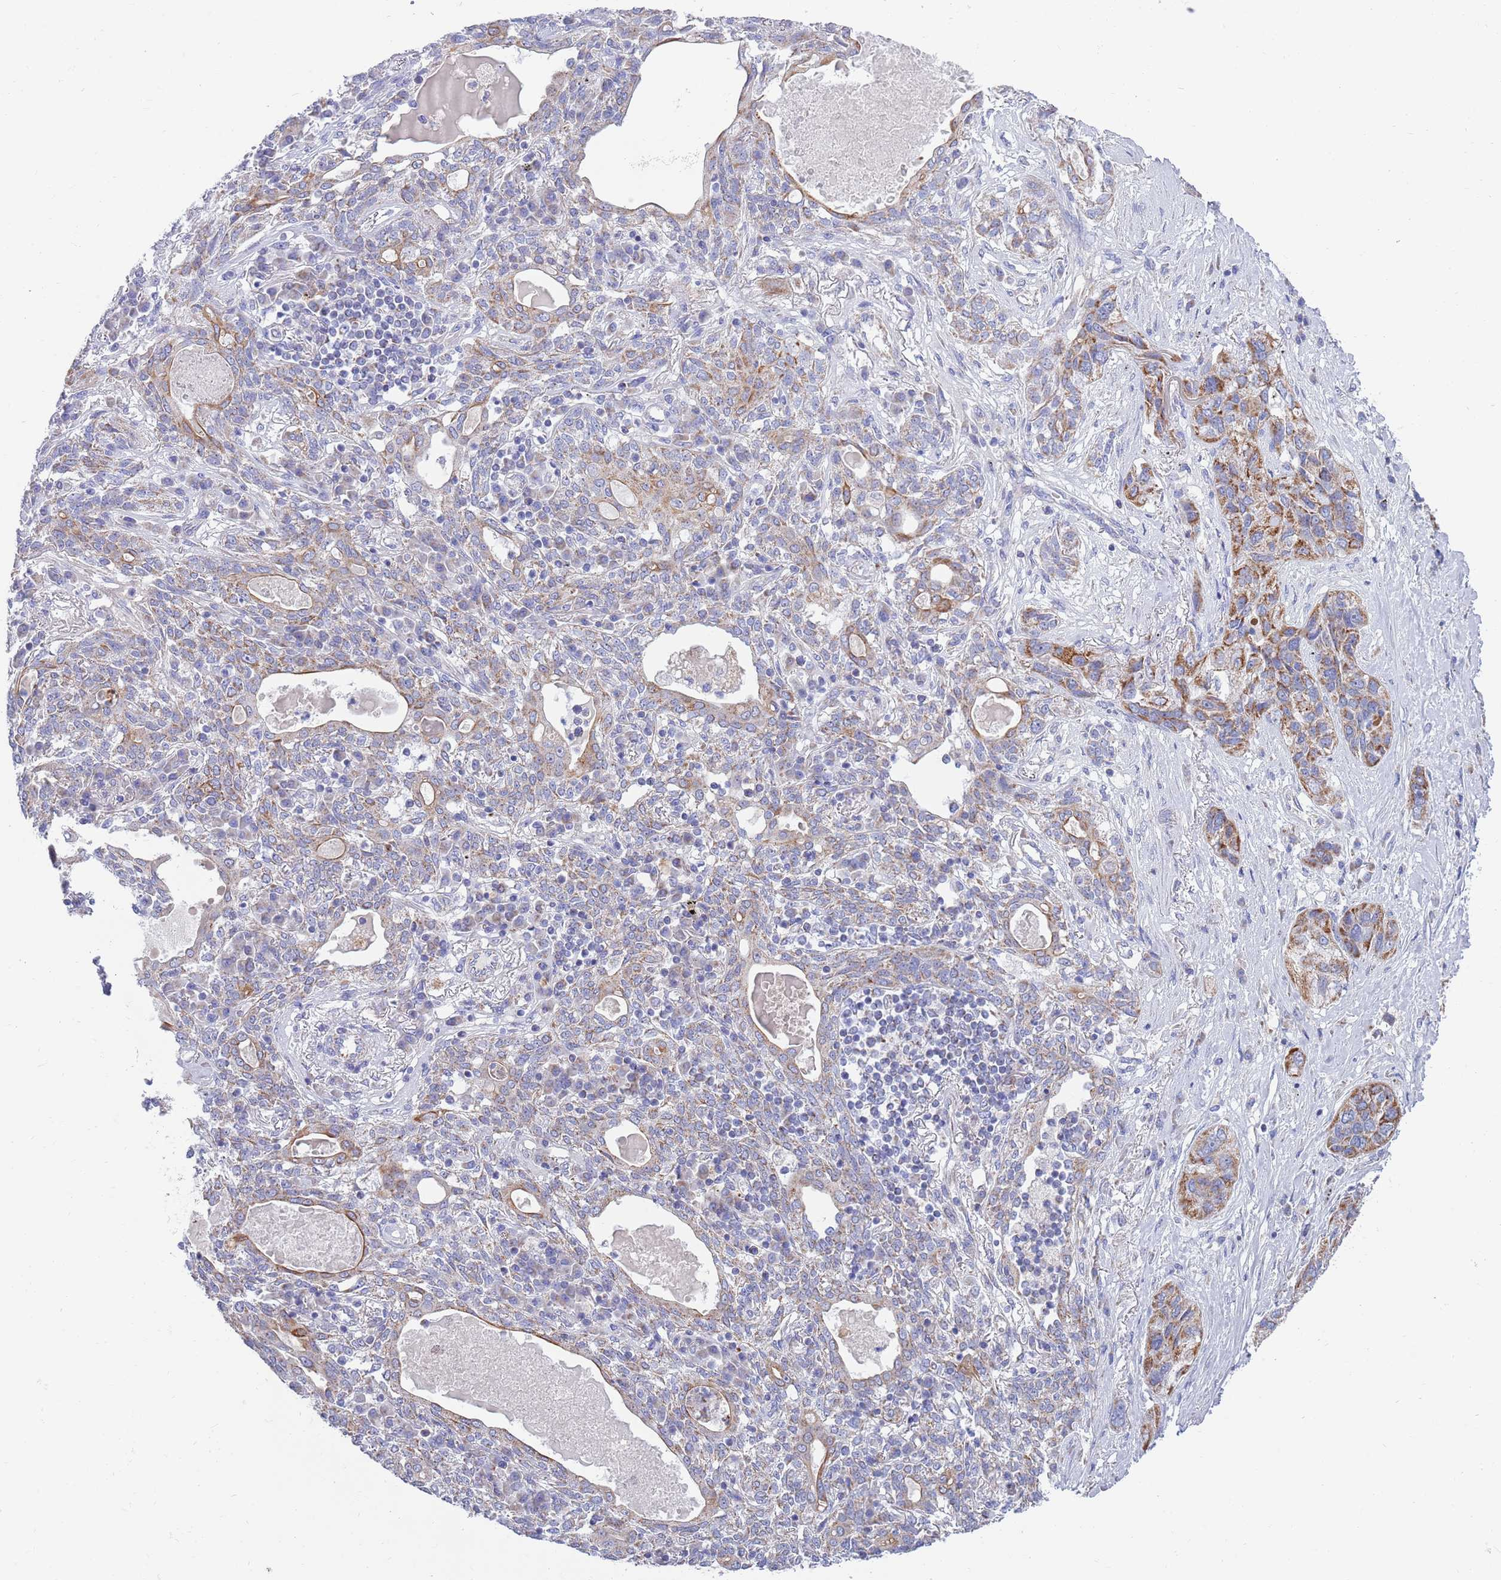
{"staining": {"intensity": "moderate", "quantity": "25%-75%", "location": "cytoplasmic/membranous"}, "tissue": "lung cancer", "cell_type": "Tumor cells", "image_type": "cancer", "snomed": [{"axis": "morphology", "description": "Squamous cell carcinoma, NOS"}, {"axis": "topography", "description": "Lung"}], "caption": "Human lung cancer stained with a protein marker shows moderate staining in tumor cells.", "gene": "EMC8", "patient": {"sex": "female", "age": 70}}